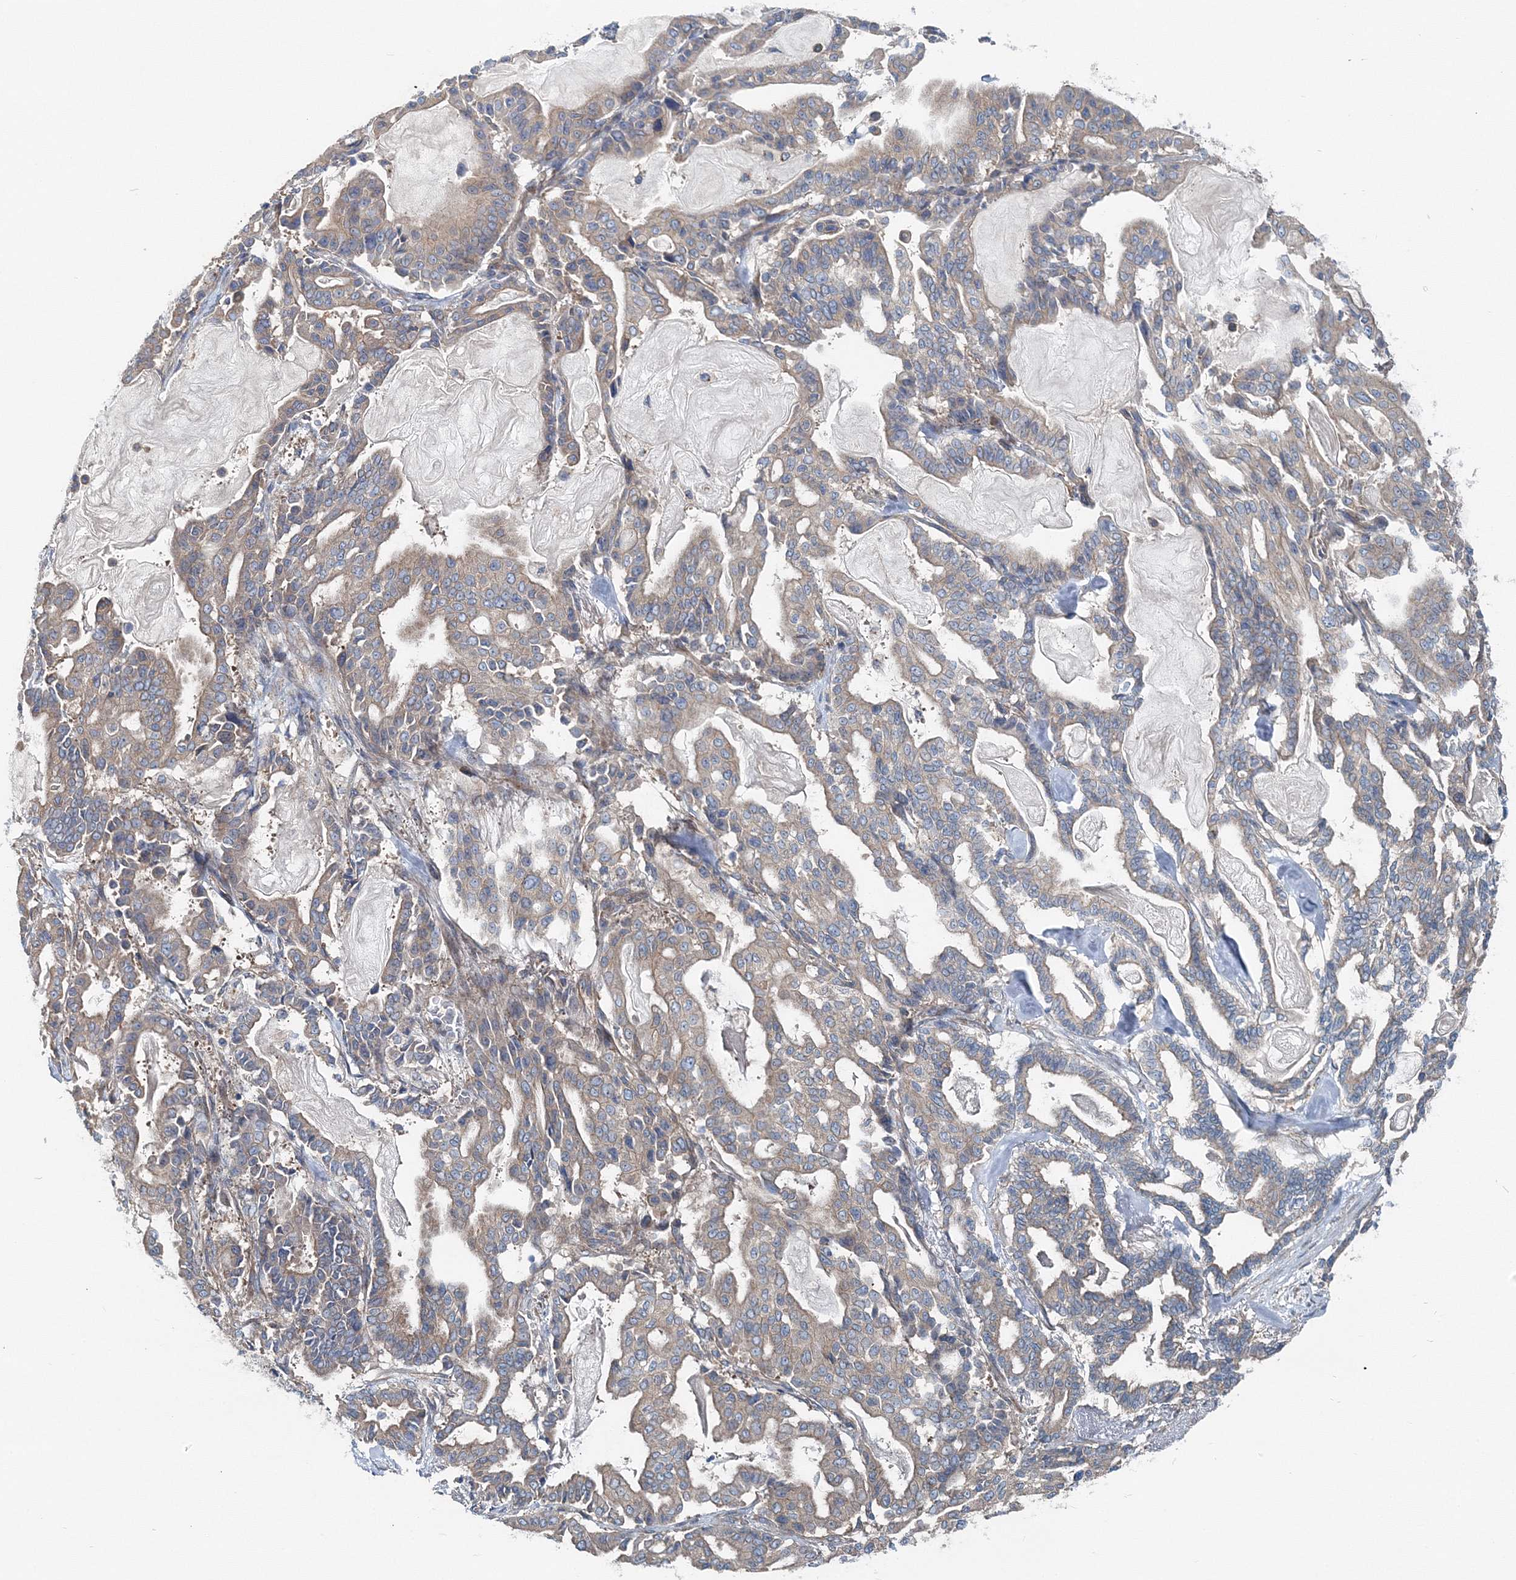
{"staining": {"intensity": "weak", "quantity": ">75%", "location": "cytoplasmic/membranous"}, "tissue": "pancreatic cancer", "cell_type": "Tumor cells", "image_type": "cancer", "snomed": [{"axis": "morphology", "description": "Adenocarcinoma, NOS"}, {"axis": "topography", "description": "Pancreas"}], "caption": "About >75% of tumor cells in human pancreatic cancer demonstrate weak cytoplasmic/membranous protein expression as visualized by brown immunohistochemical staining.", "gene": "MPHOSPH9", "patient": {"sex": "male", "age": 63}}